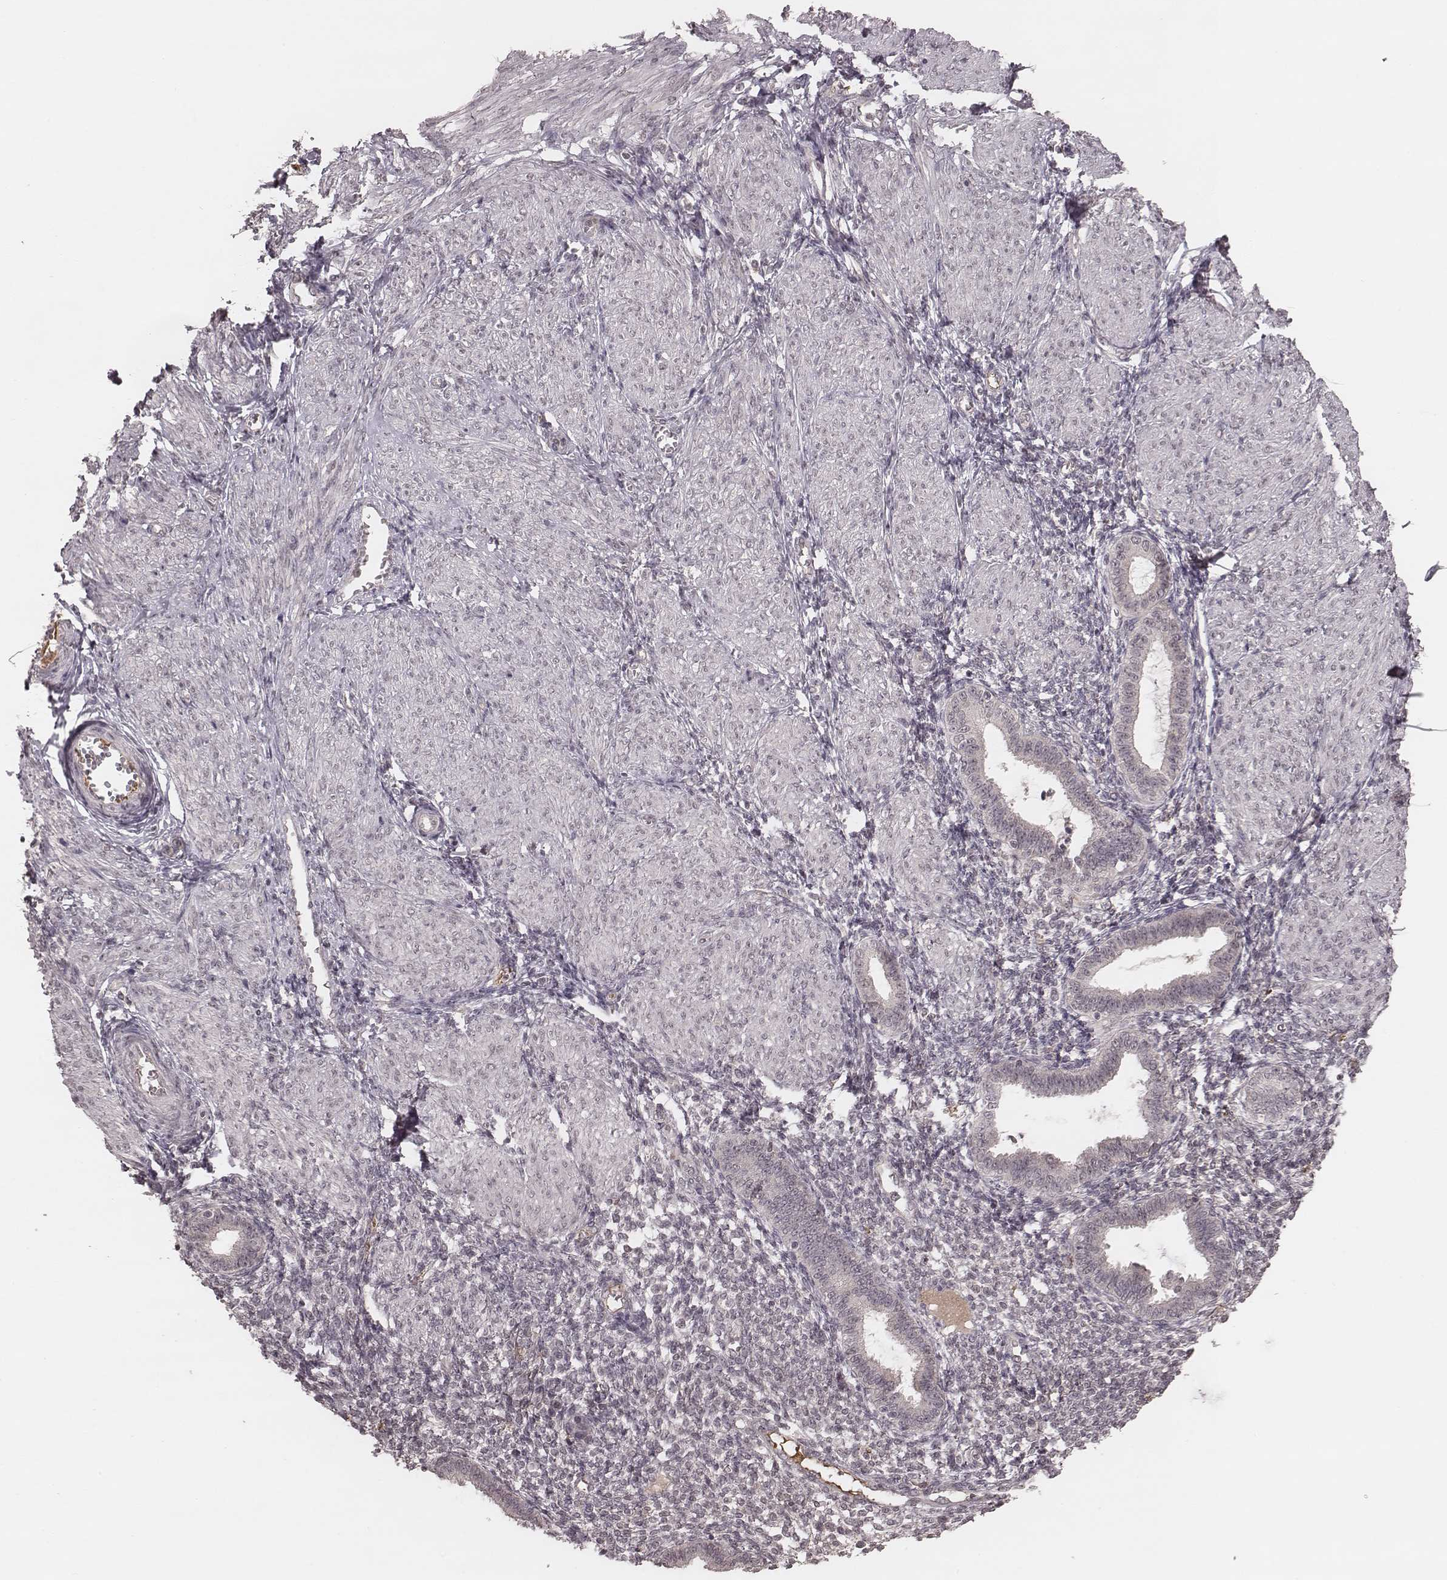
{"staining": {"intensity": "negative", "quantity": "none", "location": "none"}, "tissue": "endometrium", "cell_type": "Cells in endometrial stroma", "image_type": "normal", "snomed": [{"axis": "morphology", "description": "Normal tissue, NOS"}, {"axis": "topography", "description": "Endometrium"}], "caption": "This is a histopathology image of immunohistochemistry (IHC) staining of benign endometrium, which shows no staining in cells in endometrial stroma. The staining was performed using DAB to visualize the protein expression in brown, while the nuclei were stained in blue with hematoxylin (Magnification: 20x).", "gene": "IL5", "patient": {"sex": "female", "age": 36}}